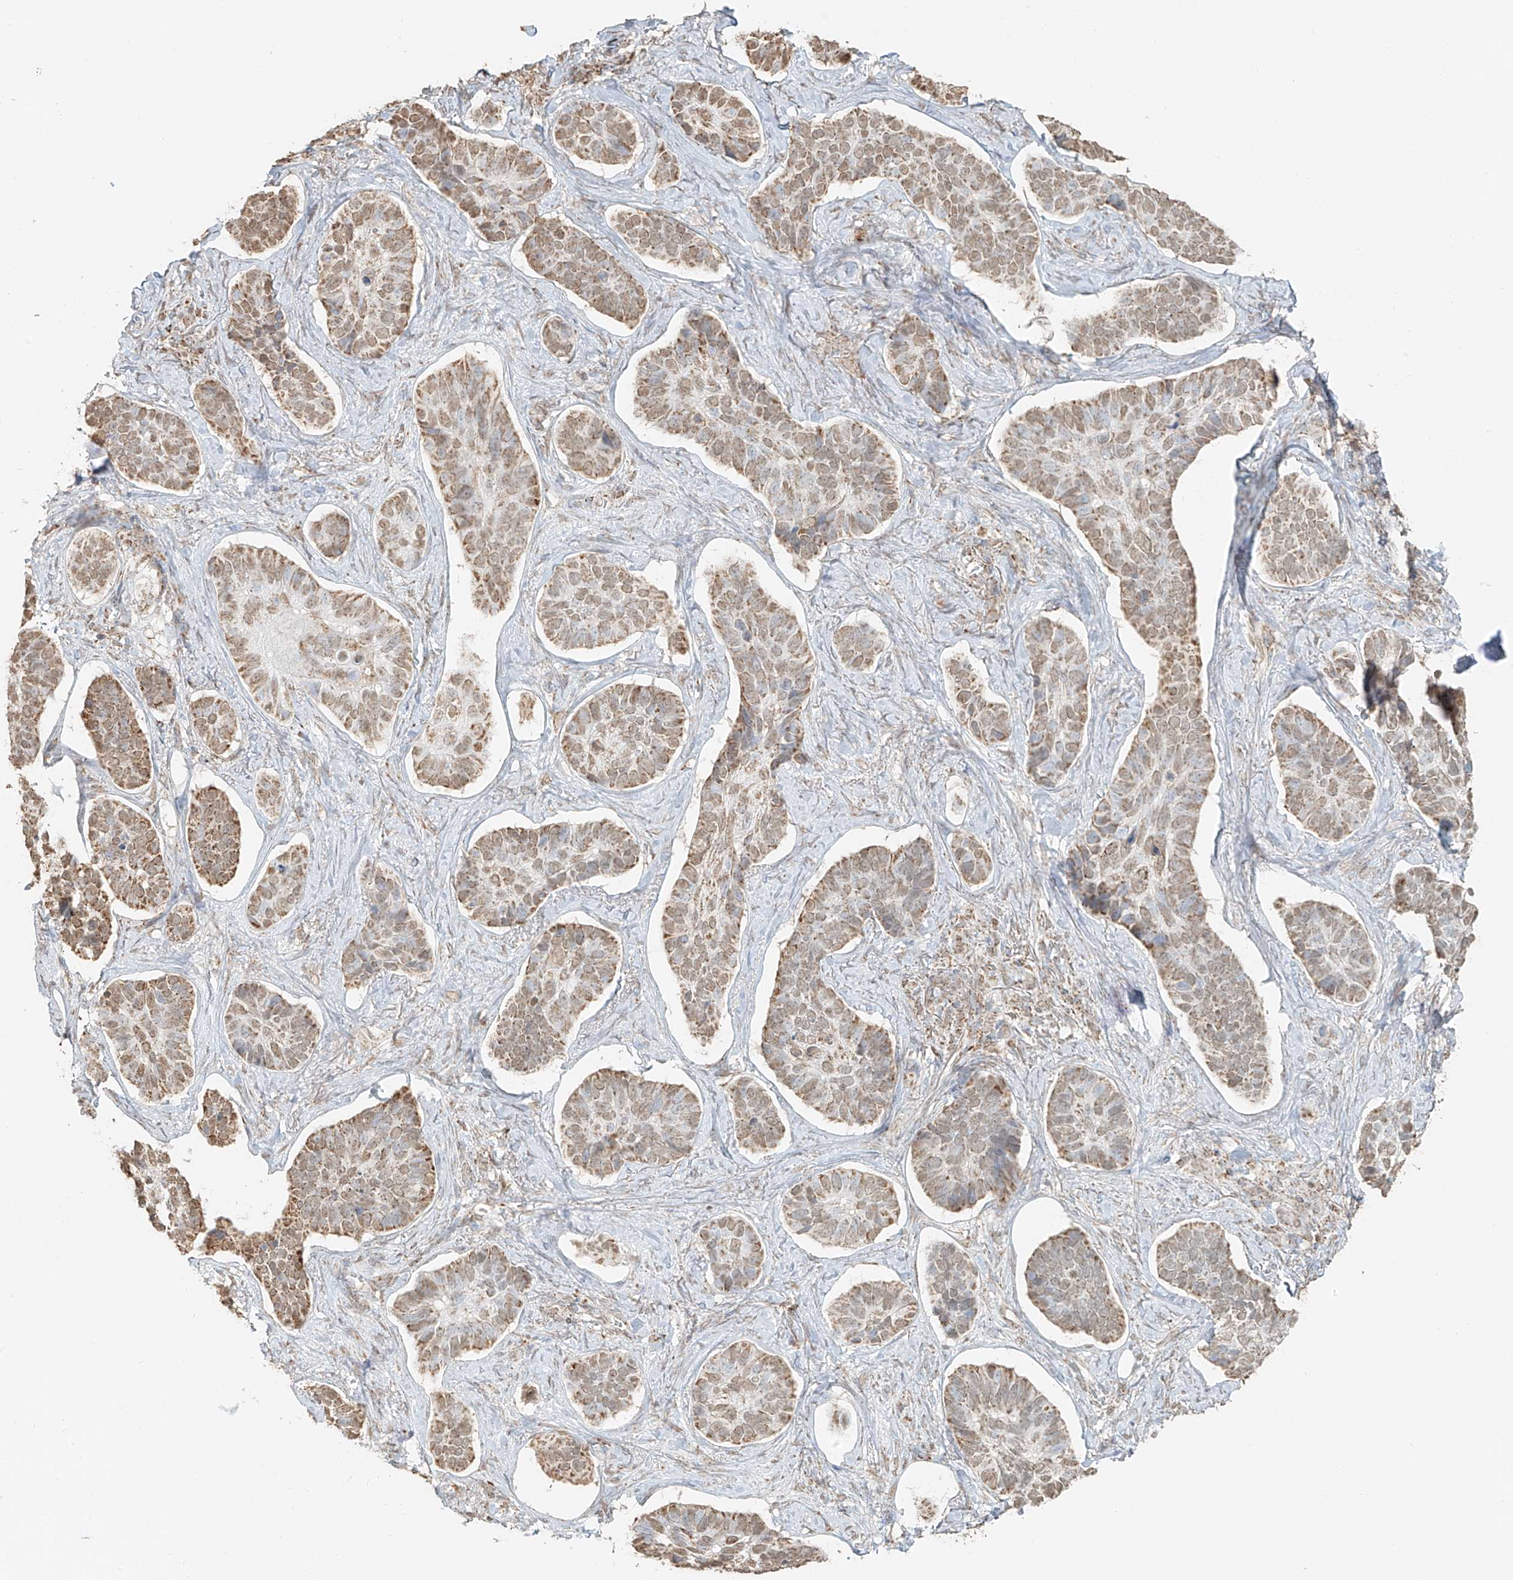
{"staining": {"intensity": "moderate", "quantity": ">75%", "location": "cytoplasmic/membranous"}, "tissue": "skin cancer", "cell_type": "Tumor cells", "image_type": "cancer", "snomed": [{"axis": "morphology", "description": "Basal cell carcinoma"}, {"axis": "topography", "description": "Skin"}], "caption": "Immunohistochemistry (DAB (3,3'-diaminobenzidine)) staining of human basal cell carcinoma (skin) exhibits moderate cytoplasmic/membranous protein expression in about >75% of tumor cells.", "gene": "MIPEP", "patient": {"sex": "male", "age": 62}}